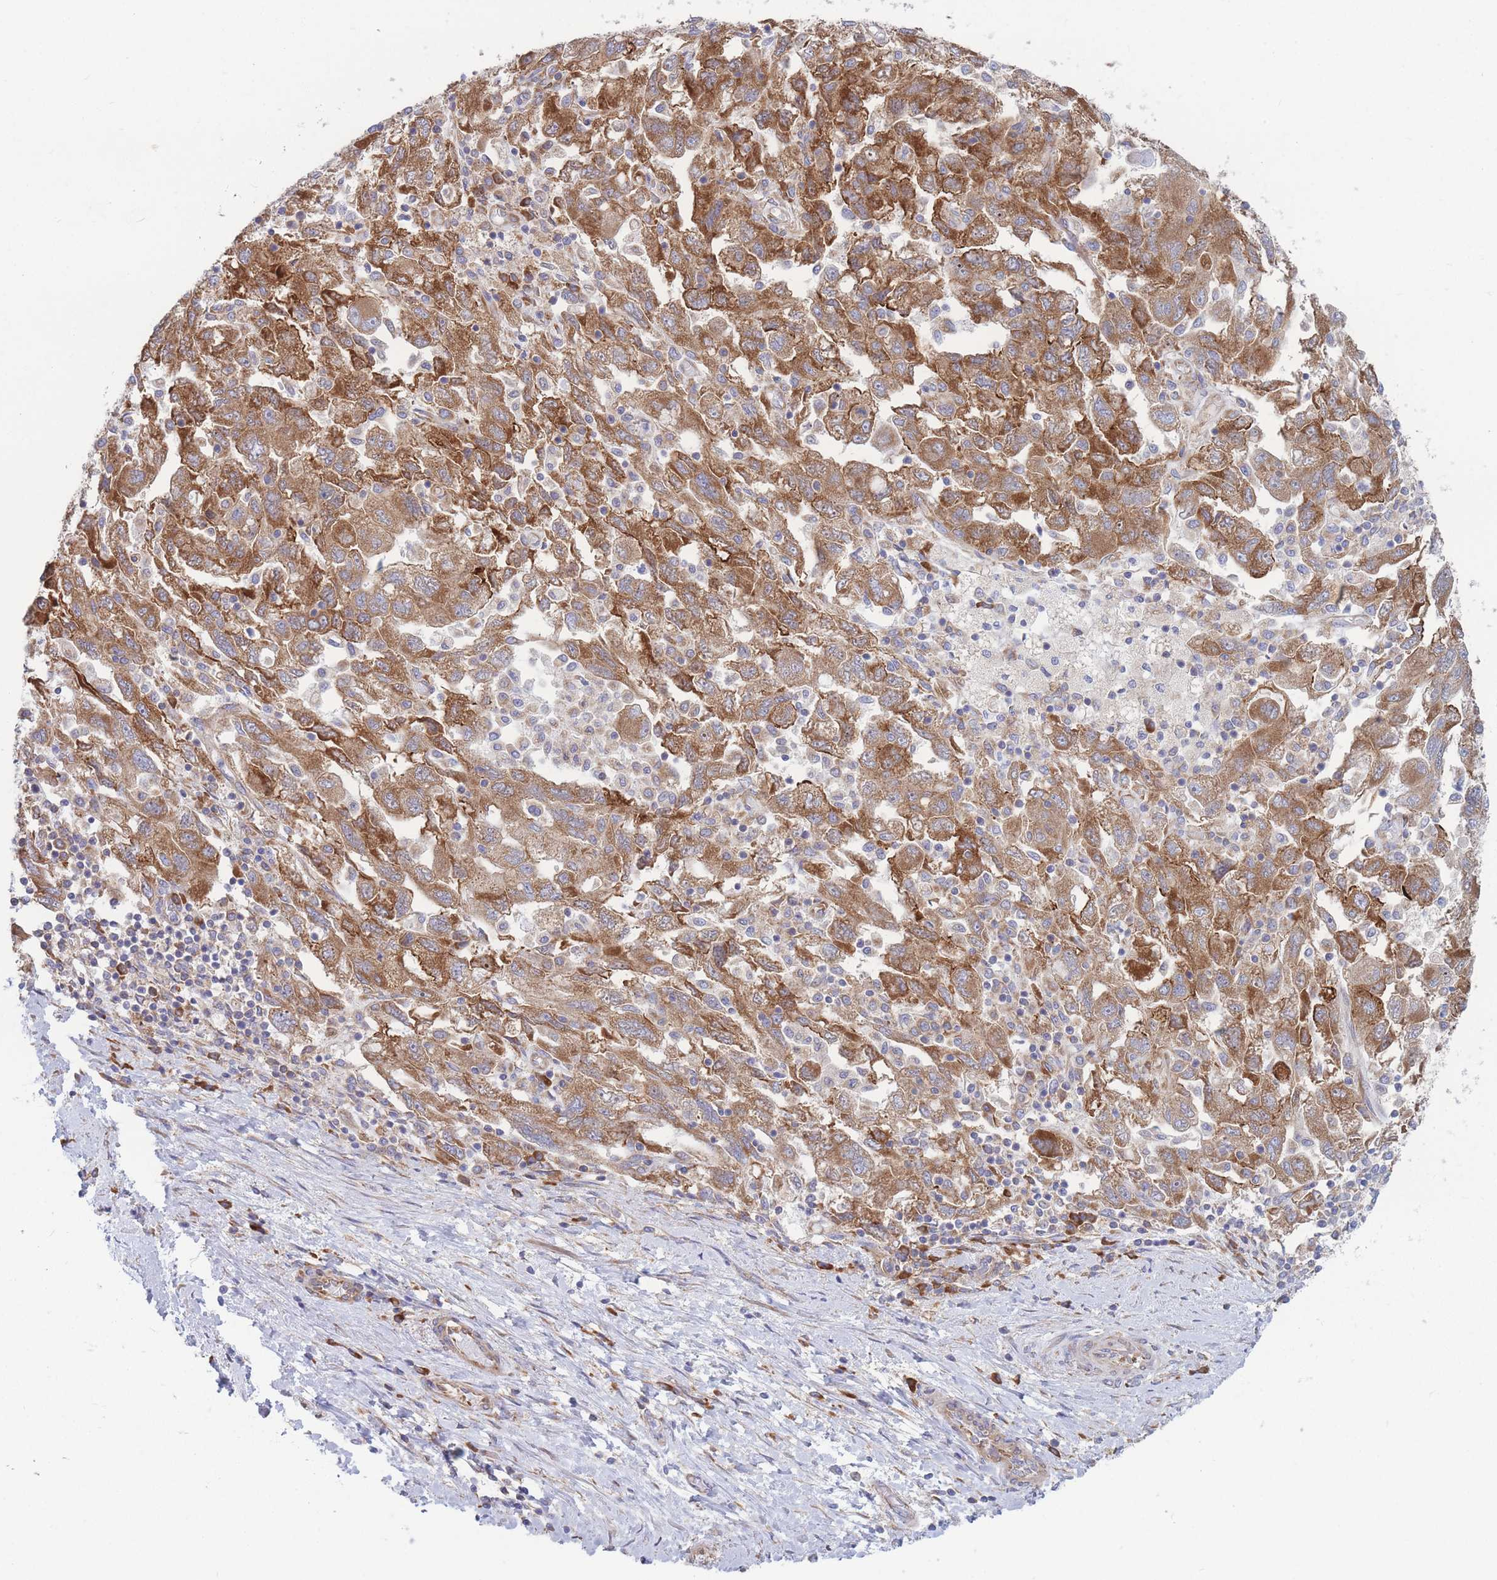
{"staining": {"intensity": "moderate", "quantity": ">75%", "location": "cytoplasmic/membranous"}, "tissue": "ovarian cancer", "cell_type": "Tumor cells", "image_type": "cancer", "snomed": [{"axis": "morphology", "description": "Carcinoma, NOS"}, {"axis": "morphology", "description": "Cystadenocarcinoma, serous, NOS"}, {"axis": "topography", "description": "Ovary"}], "caption": "Tumor cells exhibit moderate cytoplasmic/membranous expression in approximately >75% of cells in serous cystadenocarcinoma (ovarian). The staining was performed using DAB to visualize the protein expression in brown, while the nuclei were stained in blue with hematoxylin (Magnification: 20x).", "gene": "RPL8", "patient": {"sex": "female", "age": 69}}